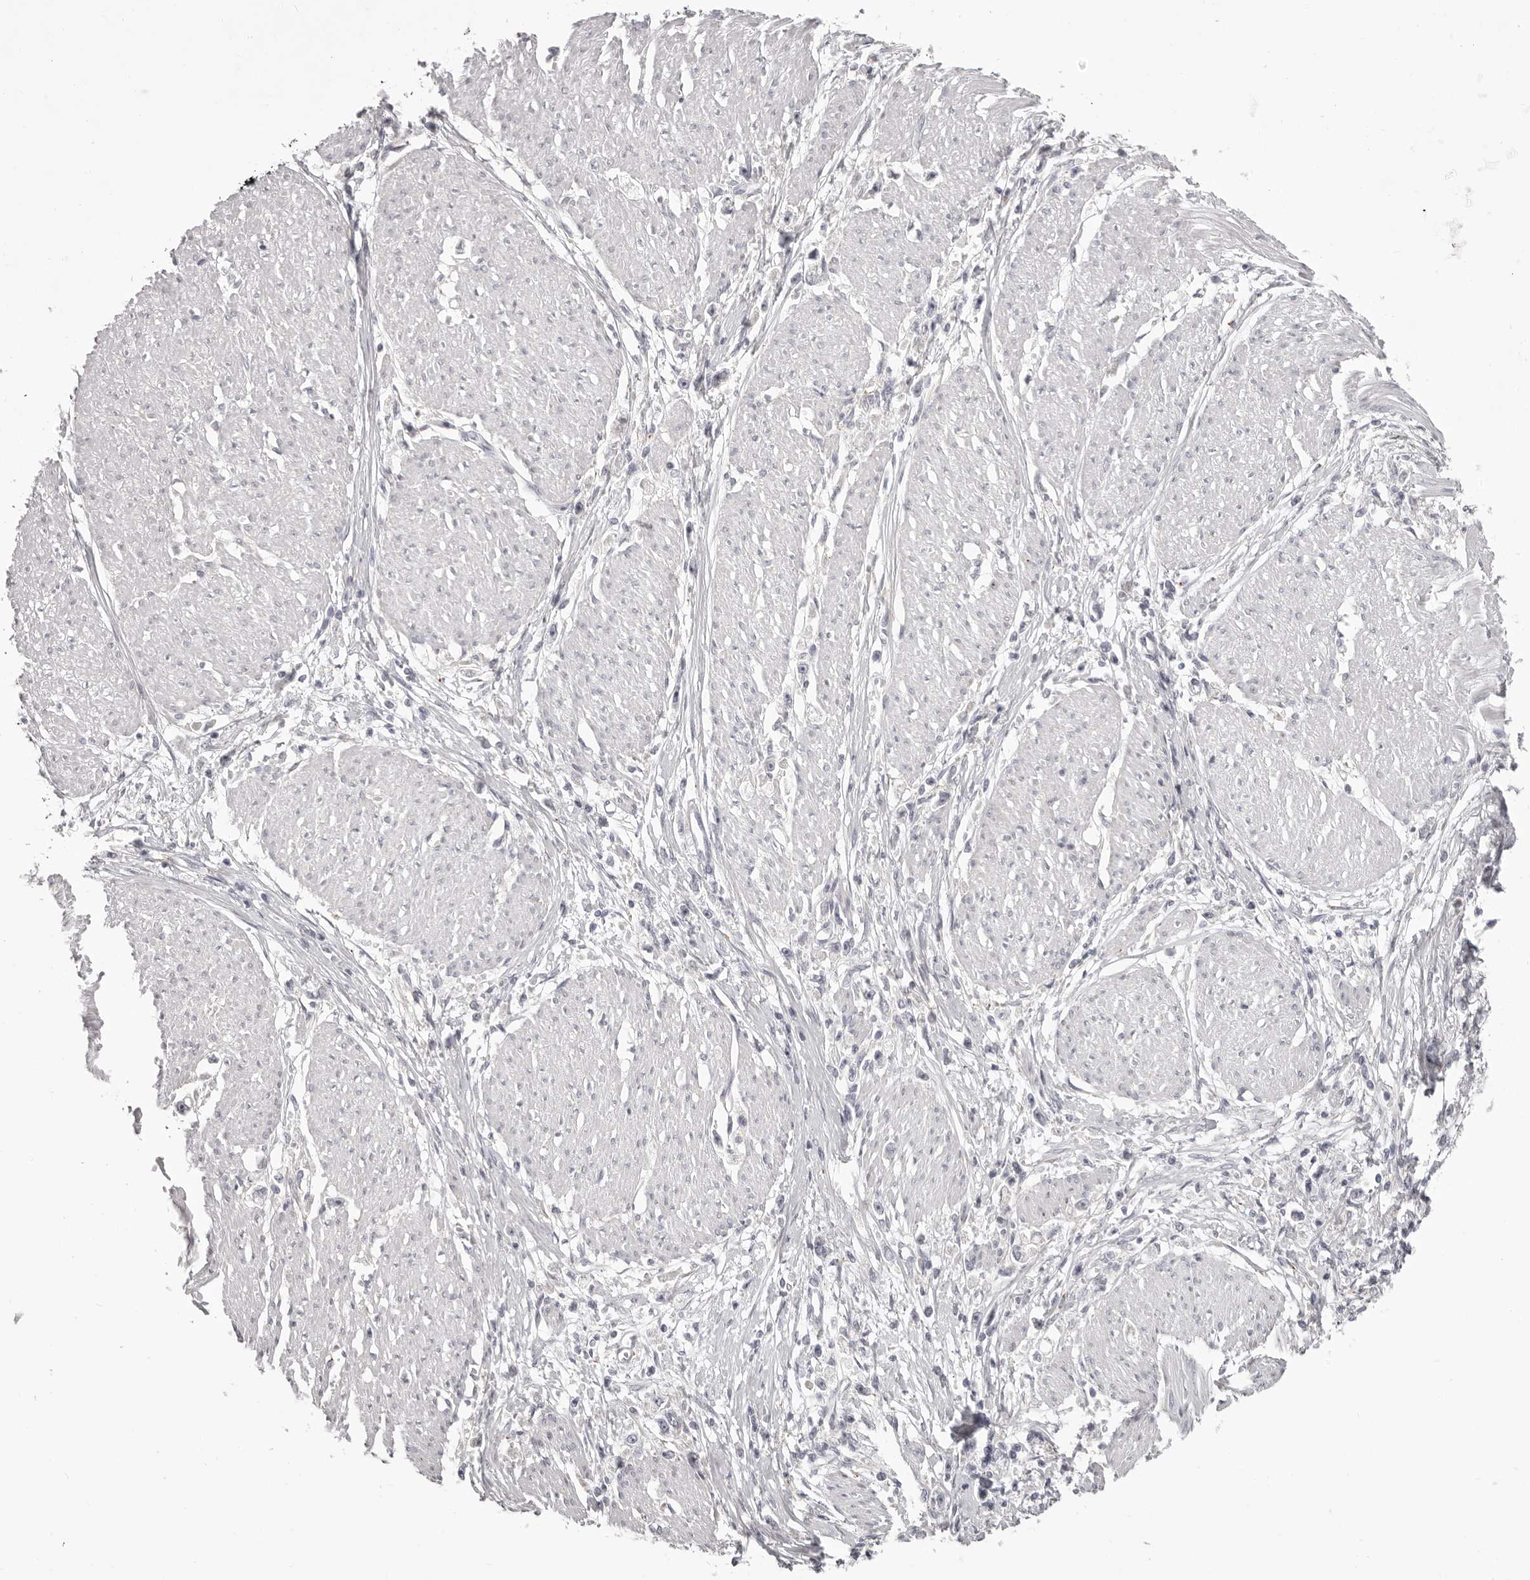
{"staining": {"intensity": "negative", "quantity": "none", "location": "none"}, "tissue": "stomach cancer", "cell_type": "Tumor cells", "image_type": "cancer", "snomed": [{"axis": "morphology", "description": "Adenocarcinoma, NOS"}, {"axis": "topography", "description": "Stomach"}], "caption": "IHC histopathology image of human stomach cancer (adenocarcinoma) stained for a protein (brown), which exhibits no positivity in tumor cells. Brightfield microscopy of immunohistochemistry (IHC) stained with DAB (brown) and hematoxylin (blue), captured at high magnification.", "gene": "OTUD3", "patient": {"sex": "female", "age": 59}}